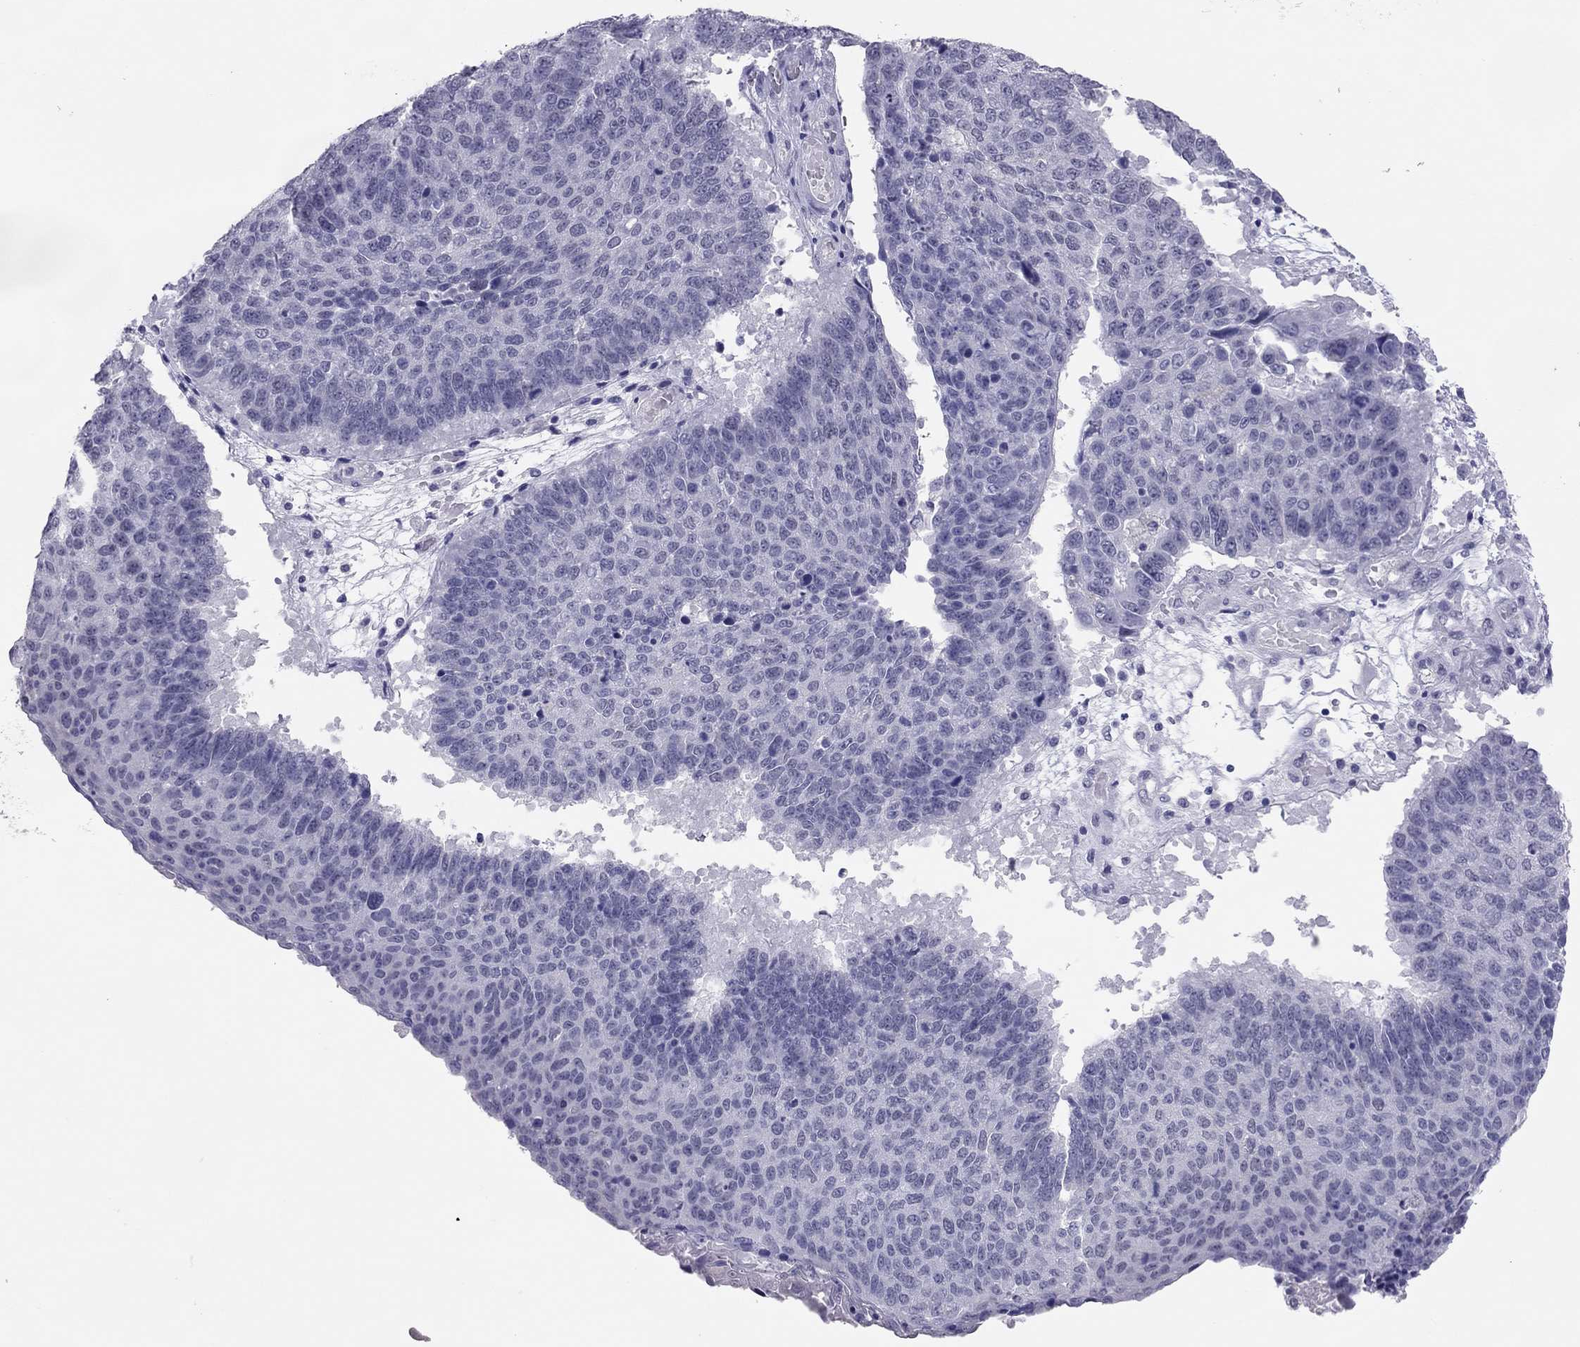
{"staining": {"intensity": "negative", "quantity": "none", "location": "none"}, "tissue": "lung cancer", "cell_type": "Tumor cells", "image_type": "cancer", "snomed": [{"axis": "morphology", "description": "Squamous cell carcinoma, NOS"}, {"axis": "topography", "description": "Lung"}], "caption": "High magnification brightfield microscopy of lung cancer (squamous cell carcinoma) stained with DAB (brown) and counterstained with hematoxylin (blue): tumor cells show no significant positivity. (IHC, brightfield microscopy, high magnification).", "gene": "PHOX2A", "patient": {"sex": "male", "age": 73}}